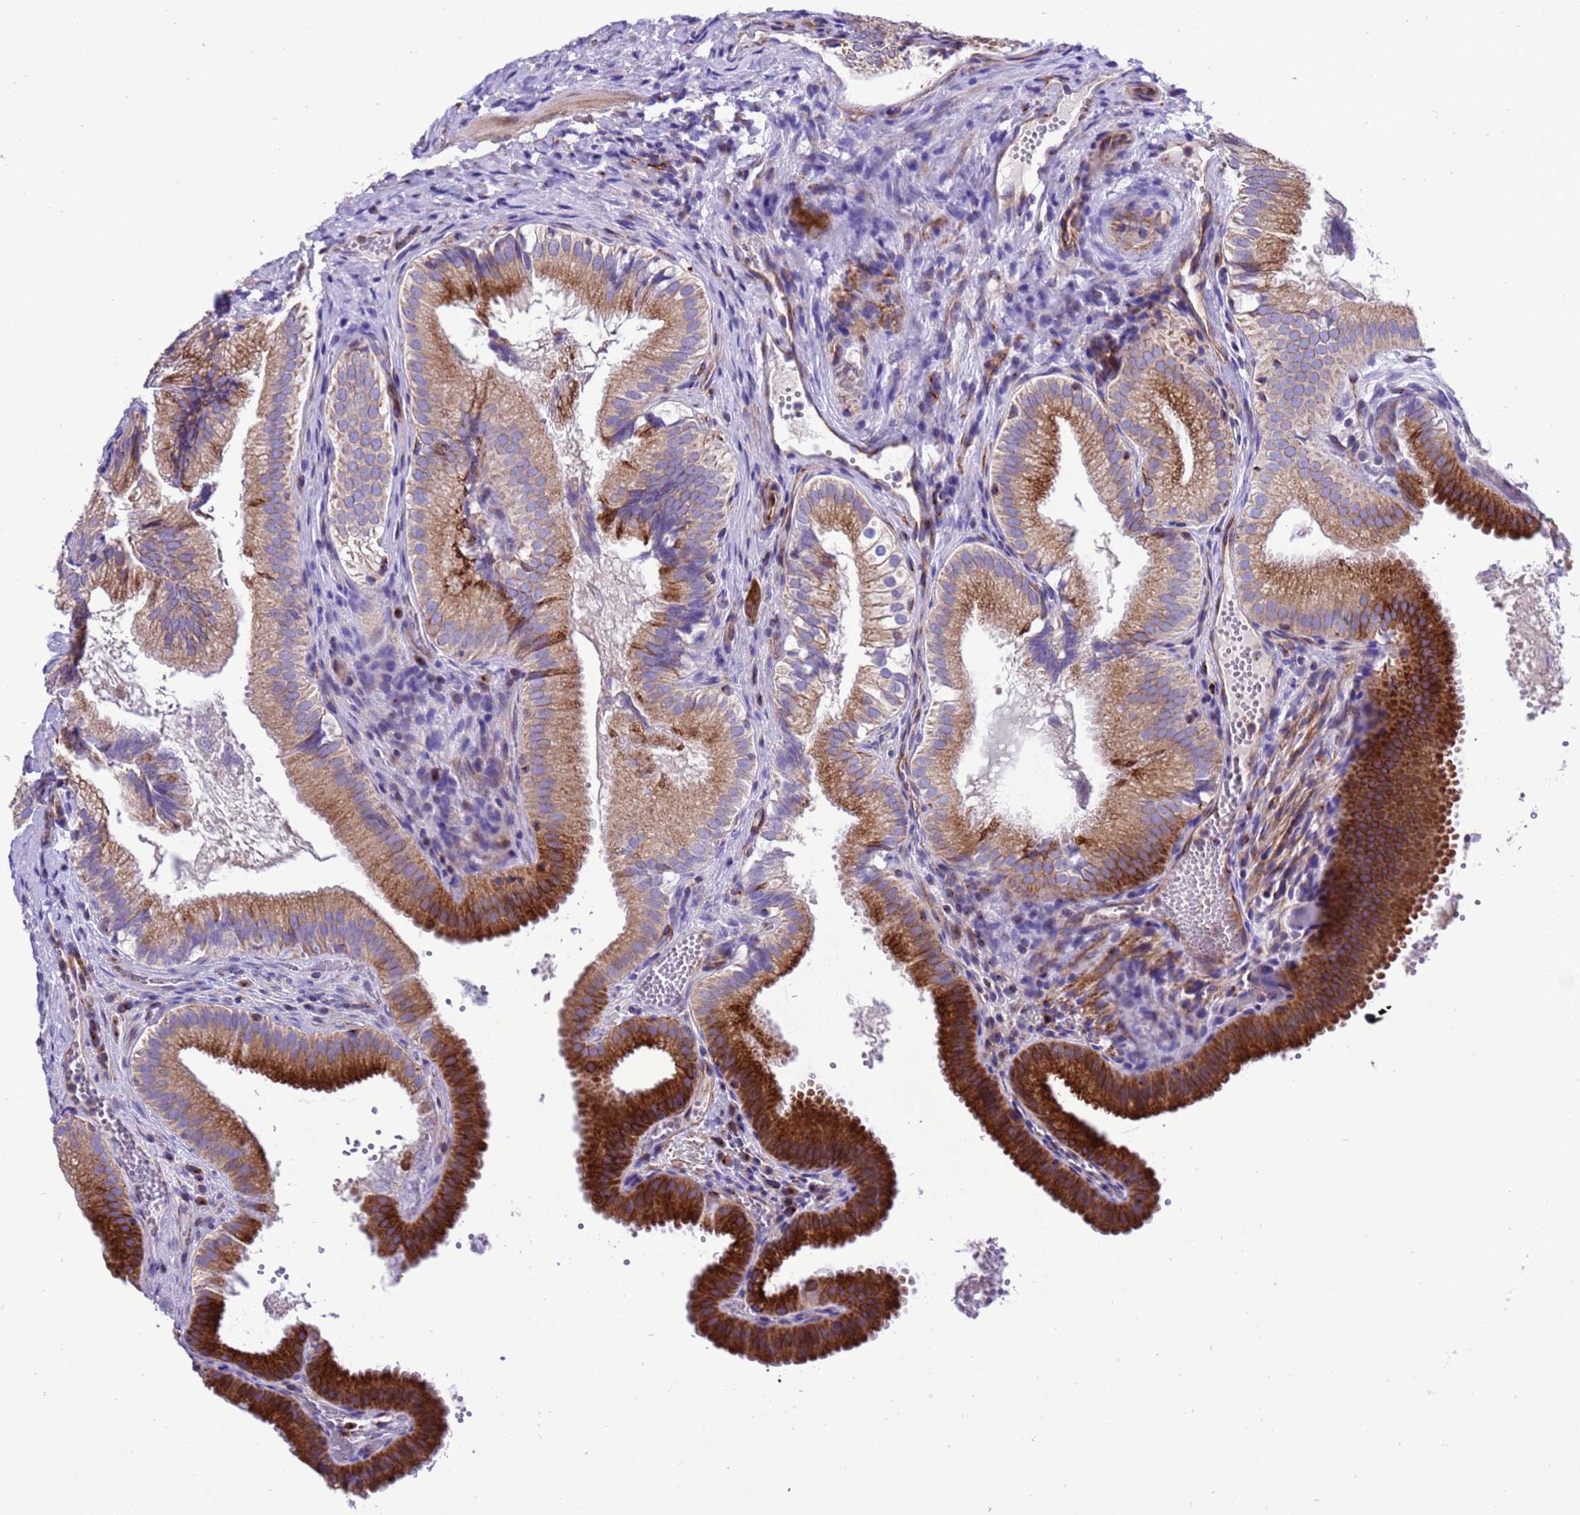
{"staining": {"intensity": "strong", "quantity": ">75%", "location": "cytoplasmic/membranous"}, "tissue": "gallbladder", "cell_type": "Glandular cells", "image_type": "normal", "snomed": [{"axis": "morphology", "description": "Normal tissue, NOS"}, {"axis": "topography", "description": "Gallbladder"}], "caption": "Brown immunohistochemical staining in benign human gallbladder shows strong cytoplasmic/membranous positivity in about >75% of glandular cells. The staining is performed using DAB brown chromogen to label protein expression. The nuclei are counter-stained blue using hematoxylin.", "gene": "KICS2", "patient": {"sex": "female", "age": 30}}